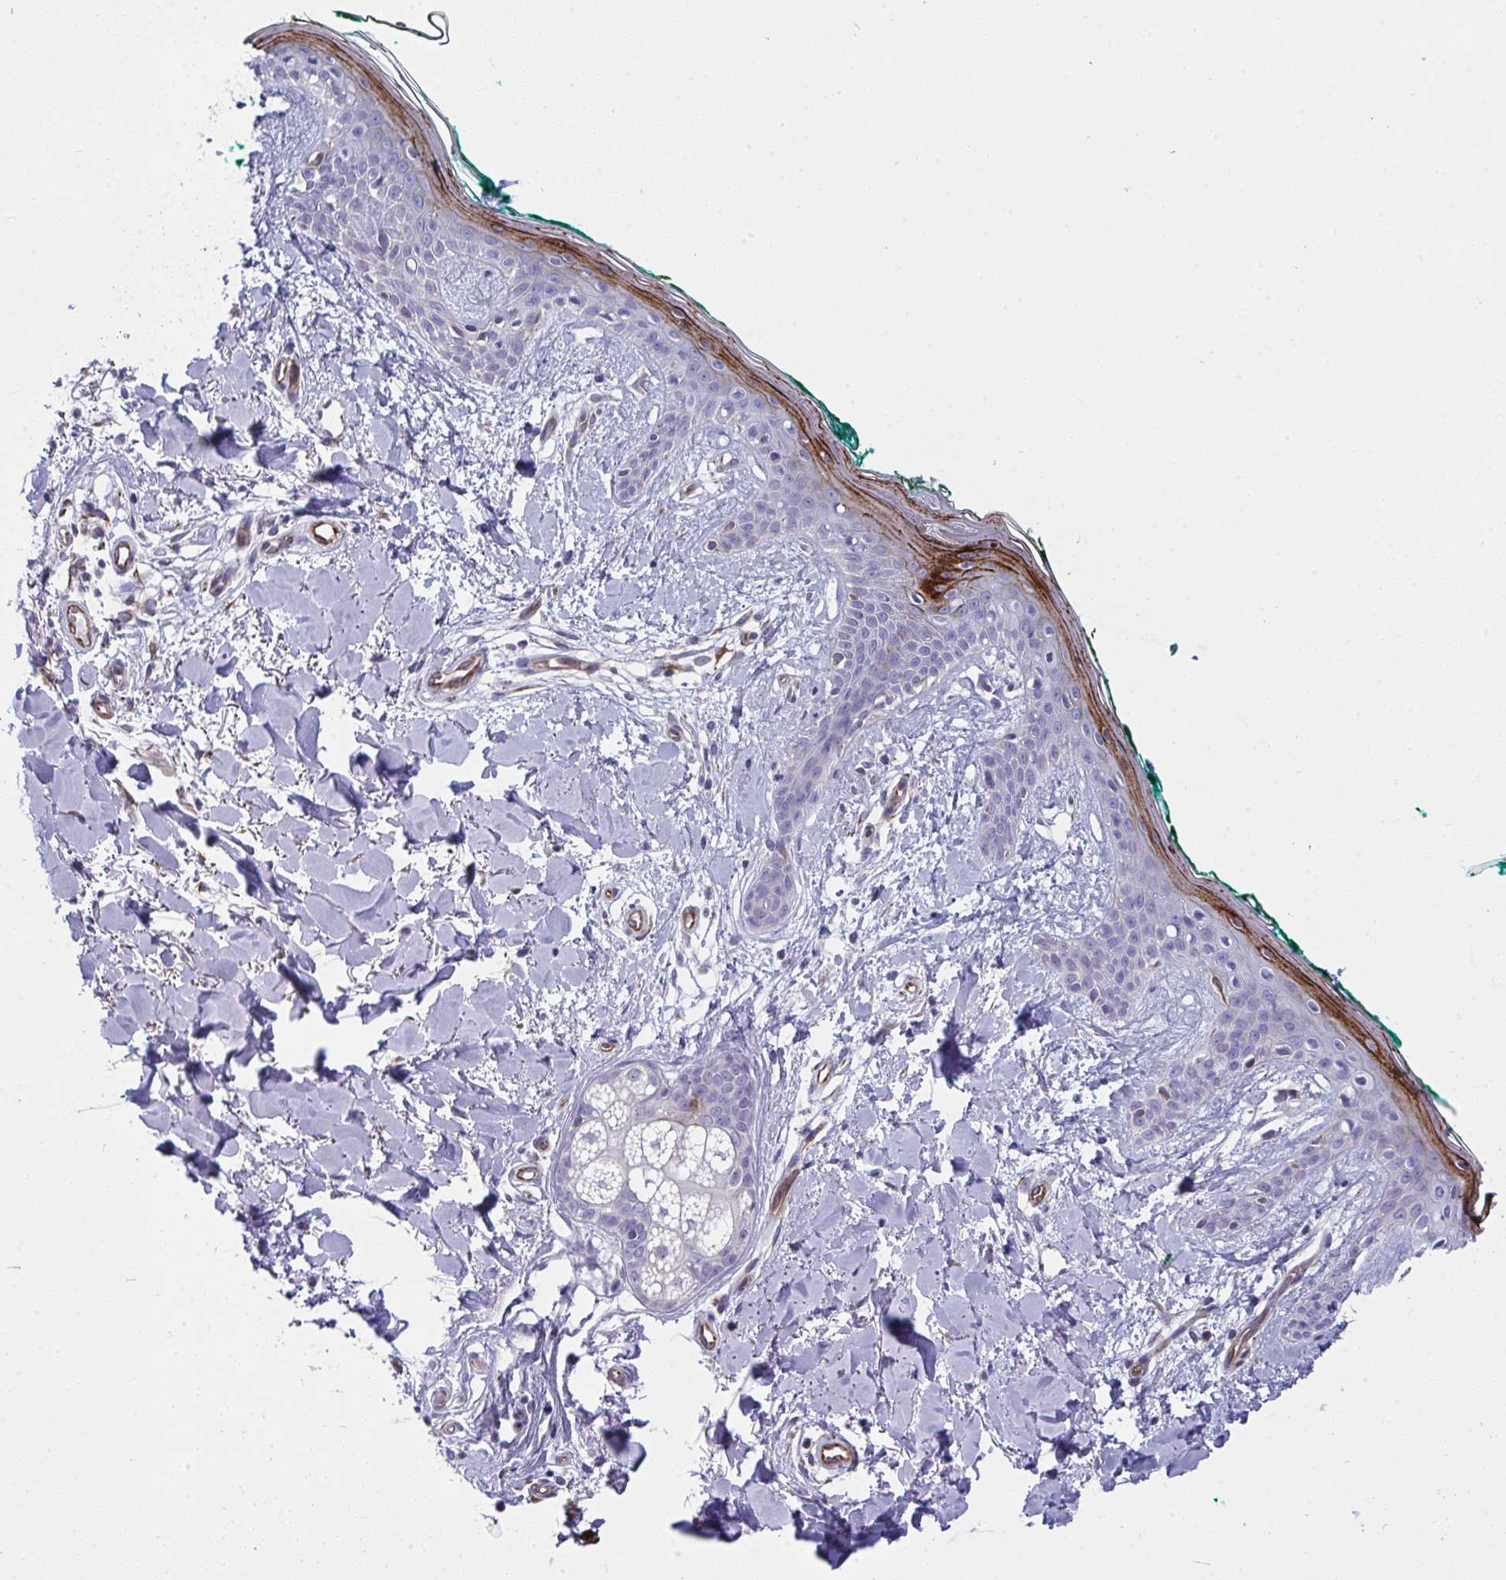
{"staining": {"intensity": "negative", "quantity": "none", "location": "none"}, "tissue": "skin", "cell_type": "Fibroblasts", "image_type": "normal", "snomed": [{"axis": "morphology", "description": "Normal tissue, NOS"}, {"axis": "topography", "description": "Skin"}], "caption": "The photomicrograph reveals no significant staining in fibroblasts of skin.", "gene": "MYL12A", "patient": {"sex": "female", "age": 34}}